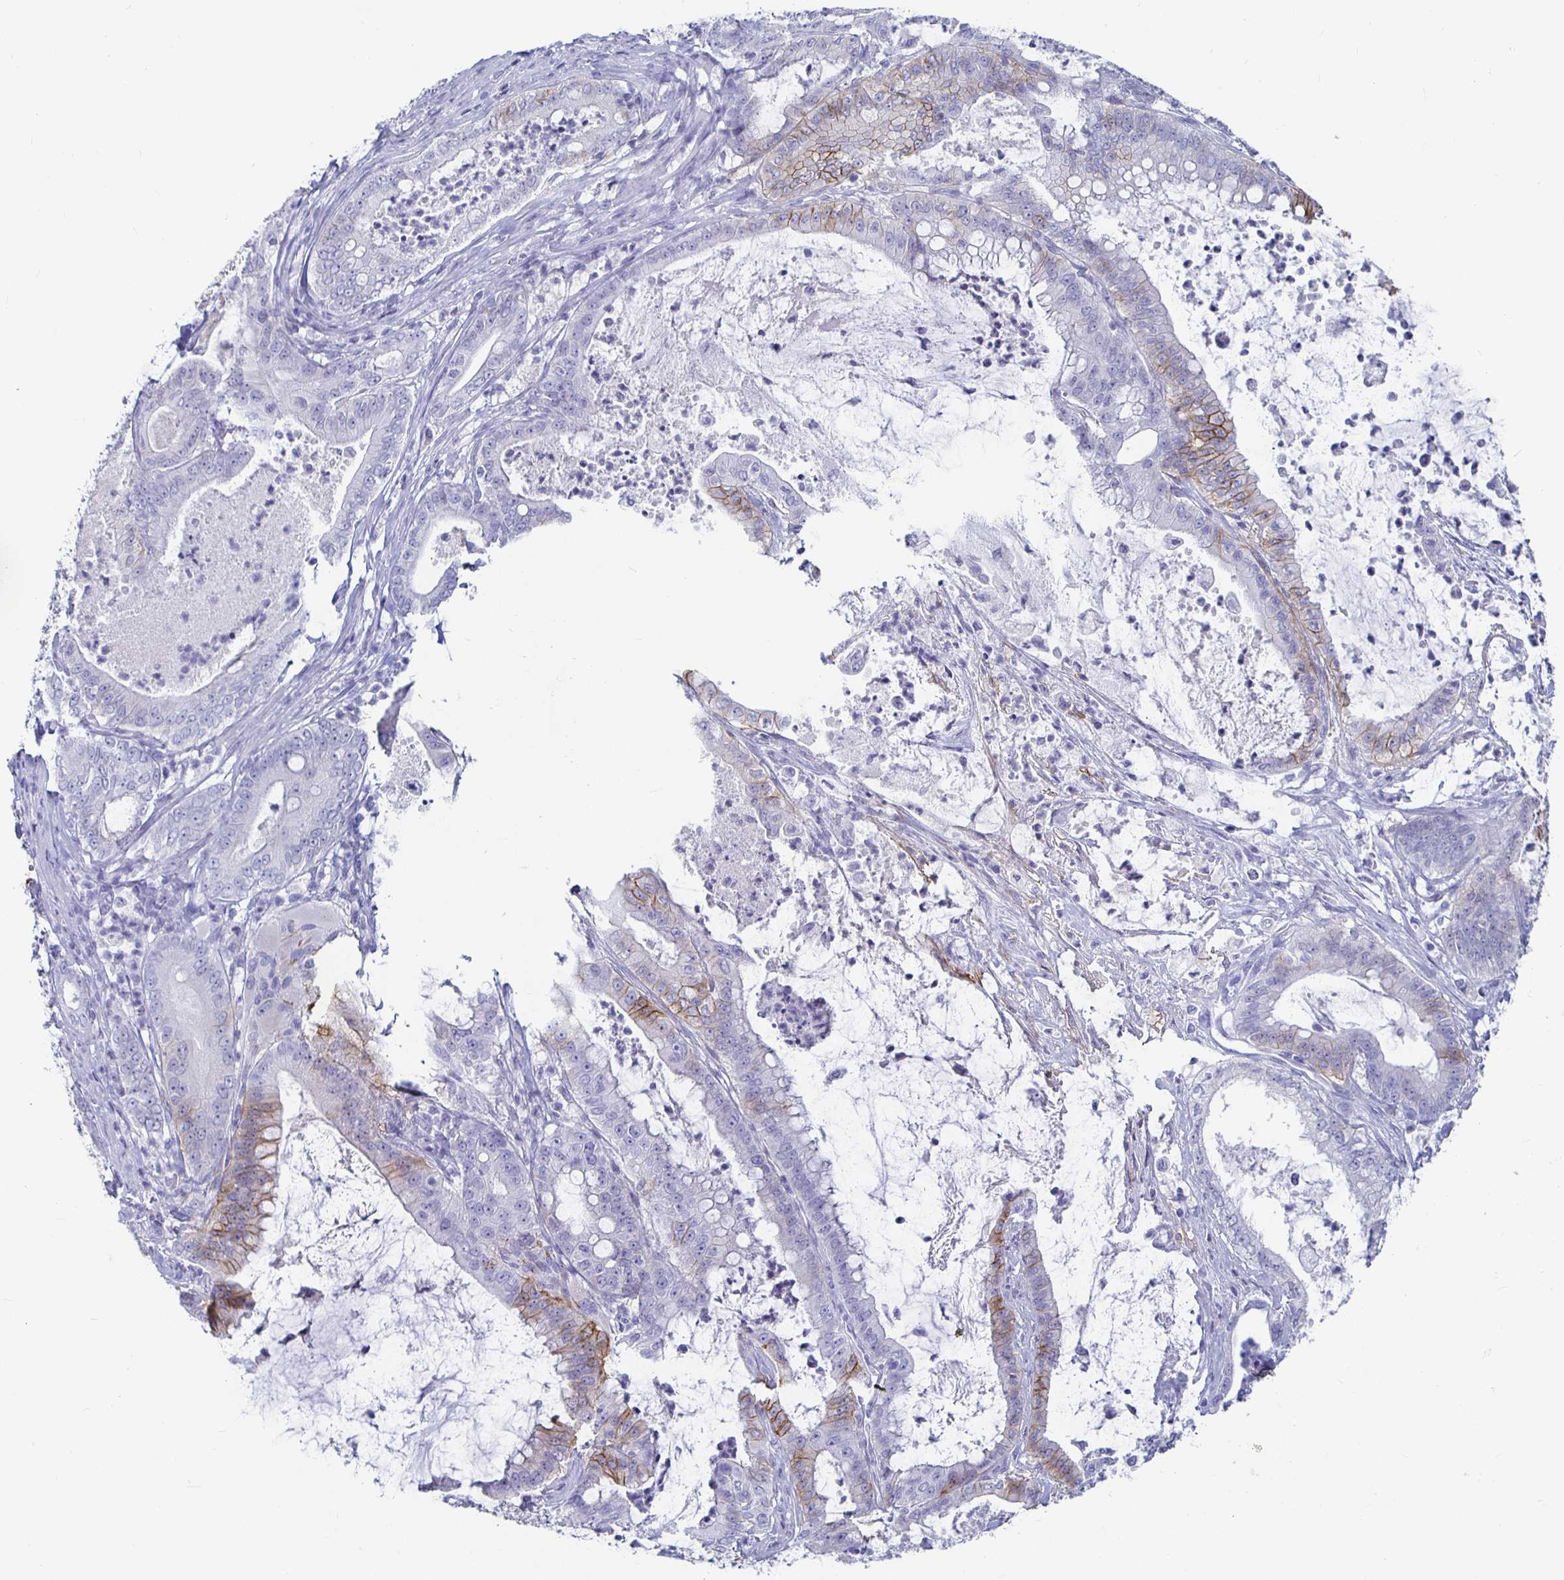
{"staining": {"intensity": "weak", "quantity": "<25%", "location": "cytoplasmic/membranous"}, "tissue": "pancreatic cancer", "cell_type": "Tumor cells", "image_type": "cancer", "snomed": [{"axis": "morphology", "description": "Adenocarcinoma, NOS"}, {"axis": "topography", "description": "Pancreas"}], "caption": "There is no significant staining in tumor cells of pancreatic cancer.", "gene": "CA9", "patient": {"sex": "male", "age": 71}}